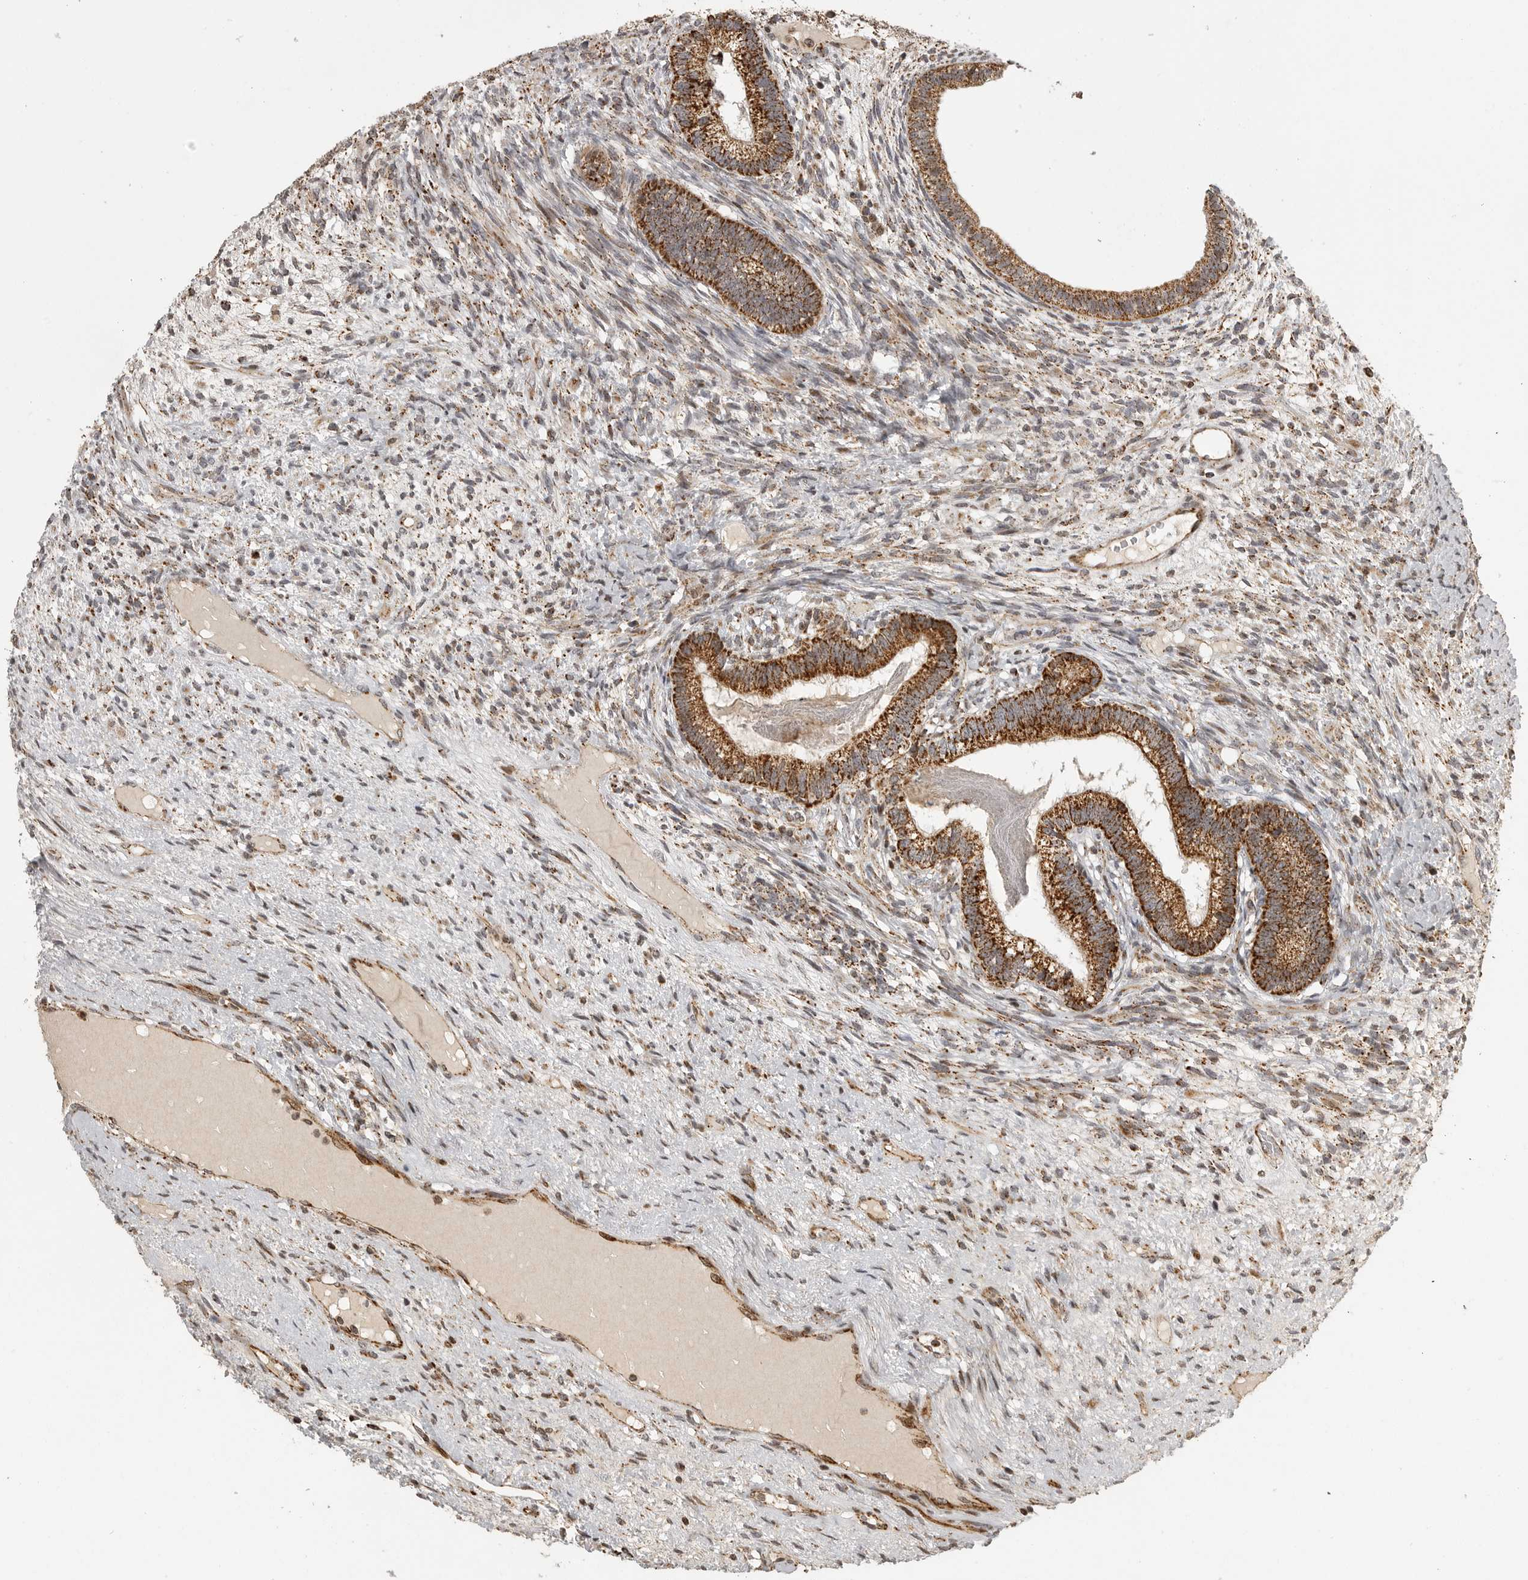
{"staining": {"intensity": "strong", "quantity": ">75%", "location": "cytoplasmic/membranous"}, "tissue": "testis cancer", "cell_type": "Tumor cells", "image_type": "cancer", "snomed": [{"axis": "morphology", "description": "Seminoma, NOS"}, {"axis": "morphology", "description": "Carcinoma, Embryonal, NOS"}, {"axis": "topography", "description": "Testis"}], "caption": "Human testis embryonal carcinoma stained with a protein marker demonstrates strong staining in tumor cells.", "gene": "NARS2", "patient": {"sex": "male", "age": 28}}